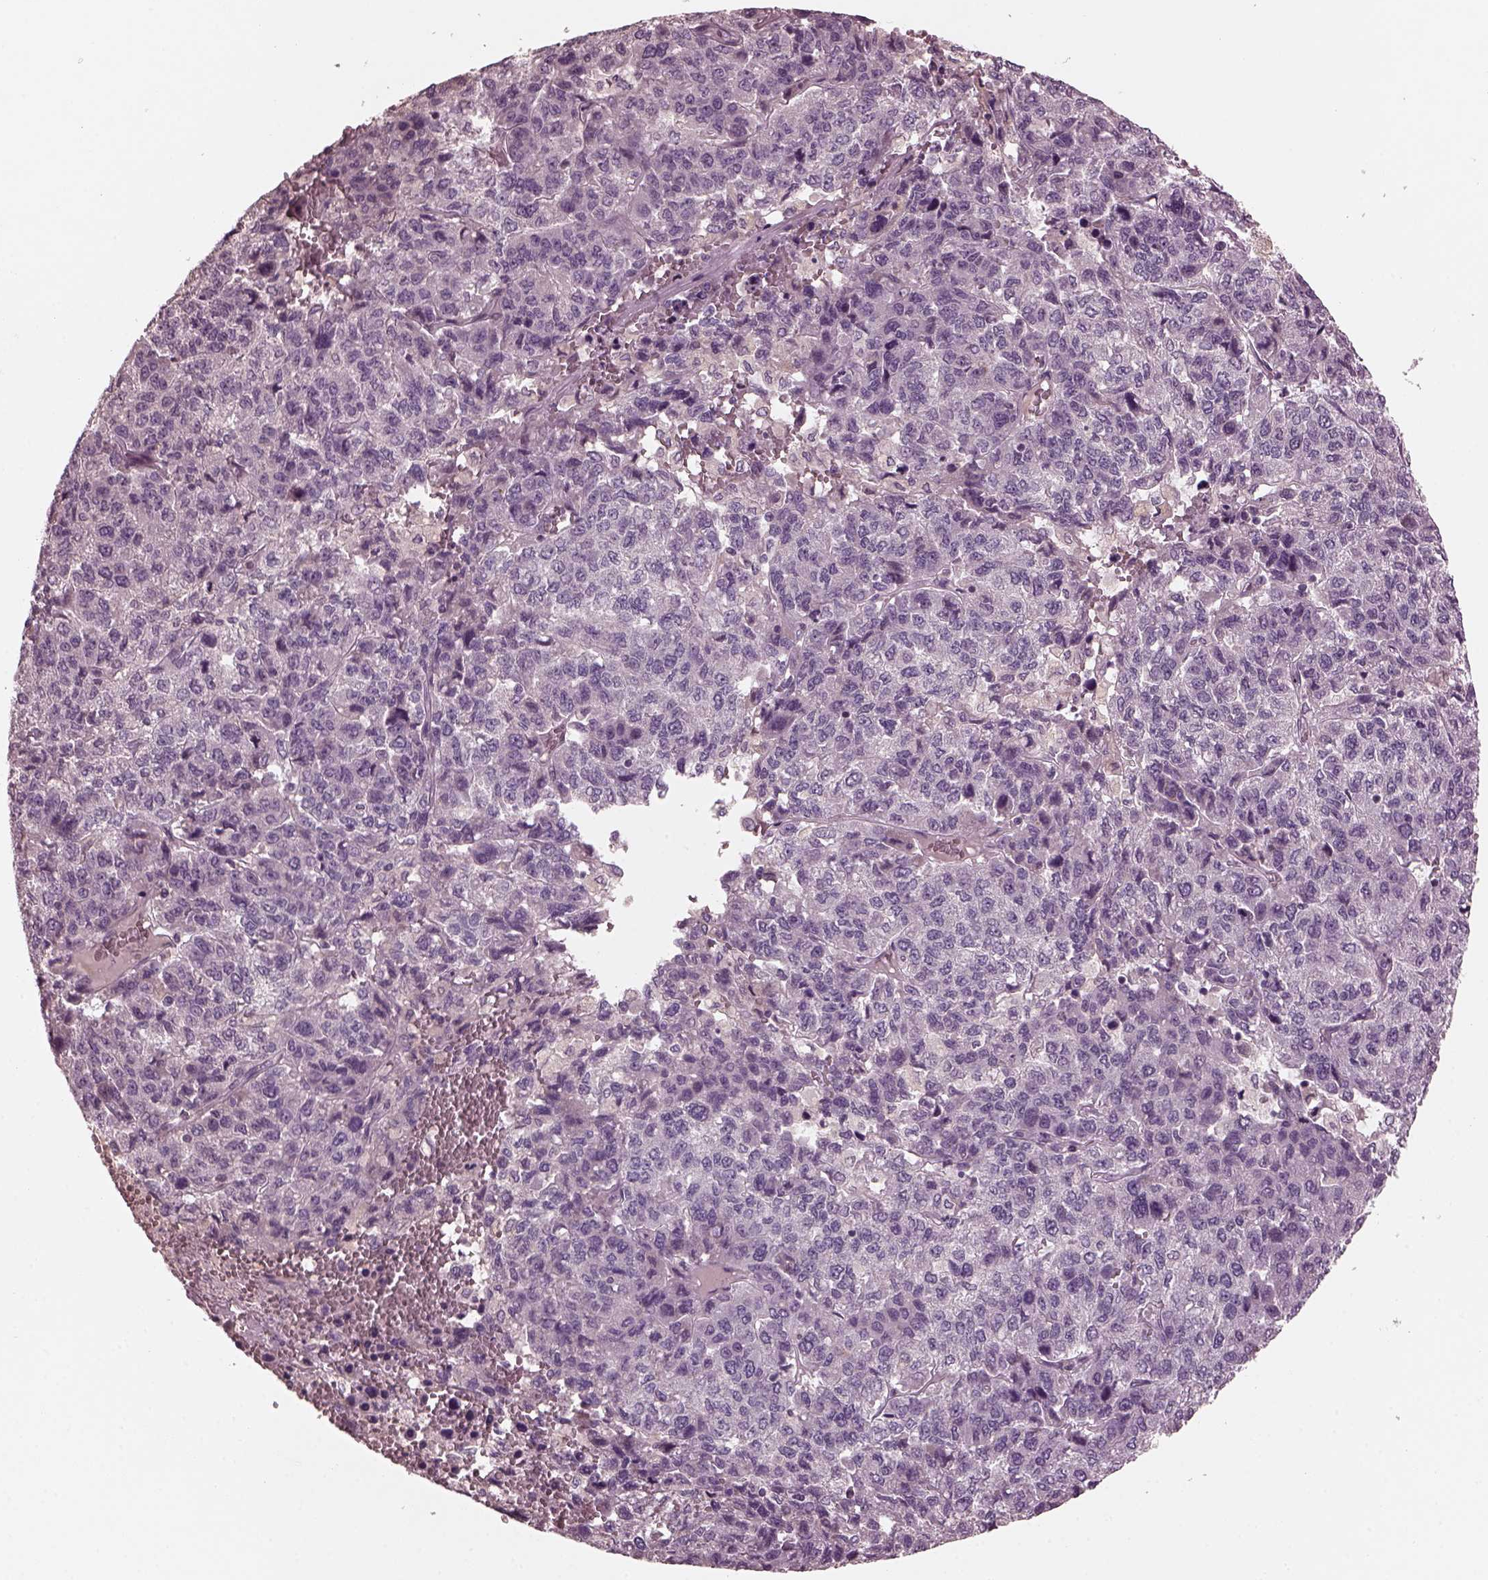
{"staining": {"intensity": "negative", "quantity": "none", "location": "none"}, "tissue": "liver cancer", "cell_type": "Tumor cells", "image_type": "cancer", "snomed": [{"axis": "morphology", "description": "Carcinoma, Hepatocellular, NOS"}, {"axis": "topography", "description": "Liver"}], "caption": "Human hepatocellular carcinoma (liver) stained for a protein using IHC displays no positivity in tumor cells.", "gene": "PORCN", "patient": {"sex": "male", "age": 69}}